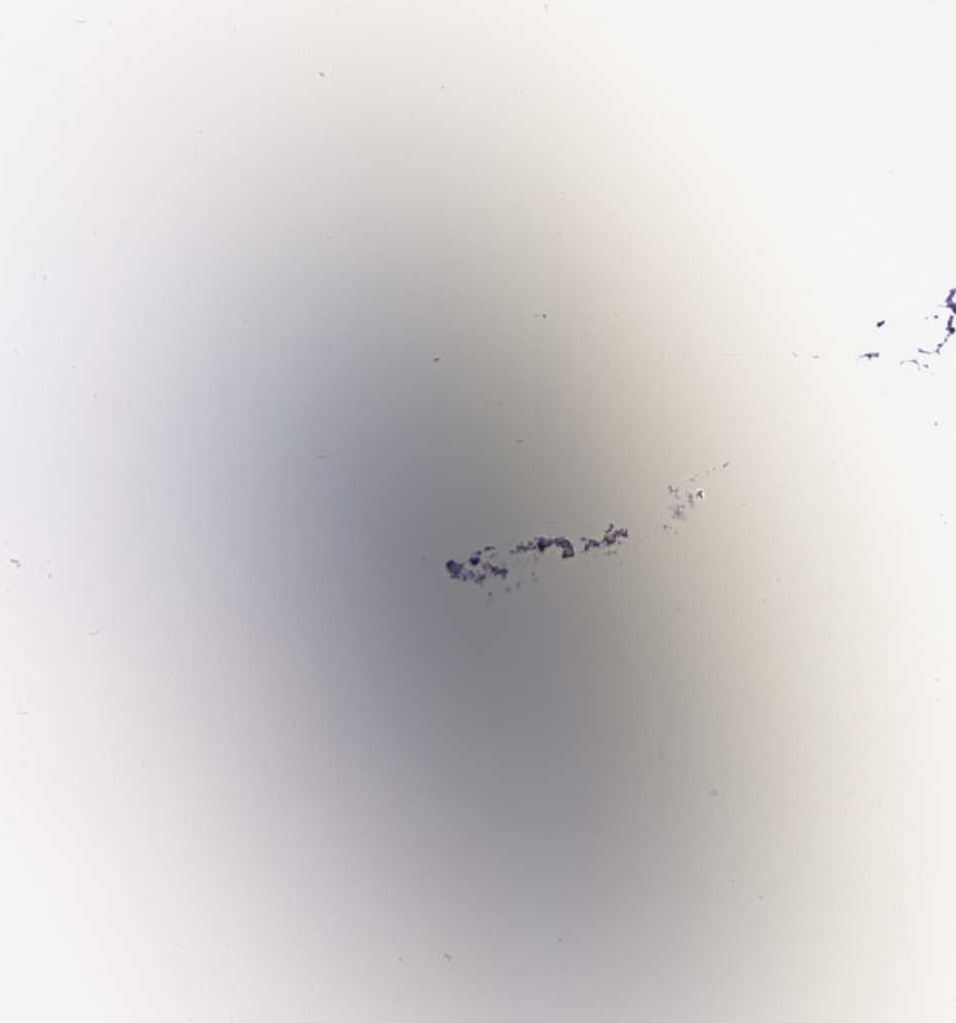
{"staining": {"intensity": "negative", "quantity": "none", "location": "none"}, "tissue": "adipose tissue", "cell_type": "Adipocytes", "image_type": "normal", "snomed": [{"axis": "morphology", "description": "Normal tissue, NOS"}, {"axis": "topography", "description": "Cartilage tissue"}, {"axis": "topography", "description": "Bronchus"}], "caption": "Immunohistochemistry (IHC) photomicrograph of benign adipose tissue: adipose tissue stained with DAB (3,3'-diaminobenzidine) reveals no significant protein positivity in adipocytes.", "gene": "SRSF2", "patient": {"sex": "female", "age": 72}}